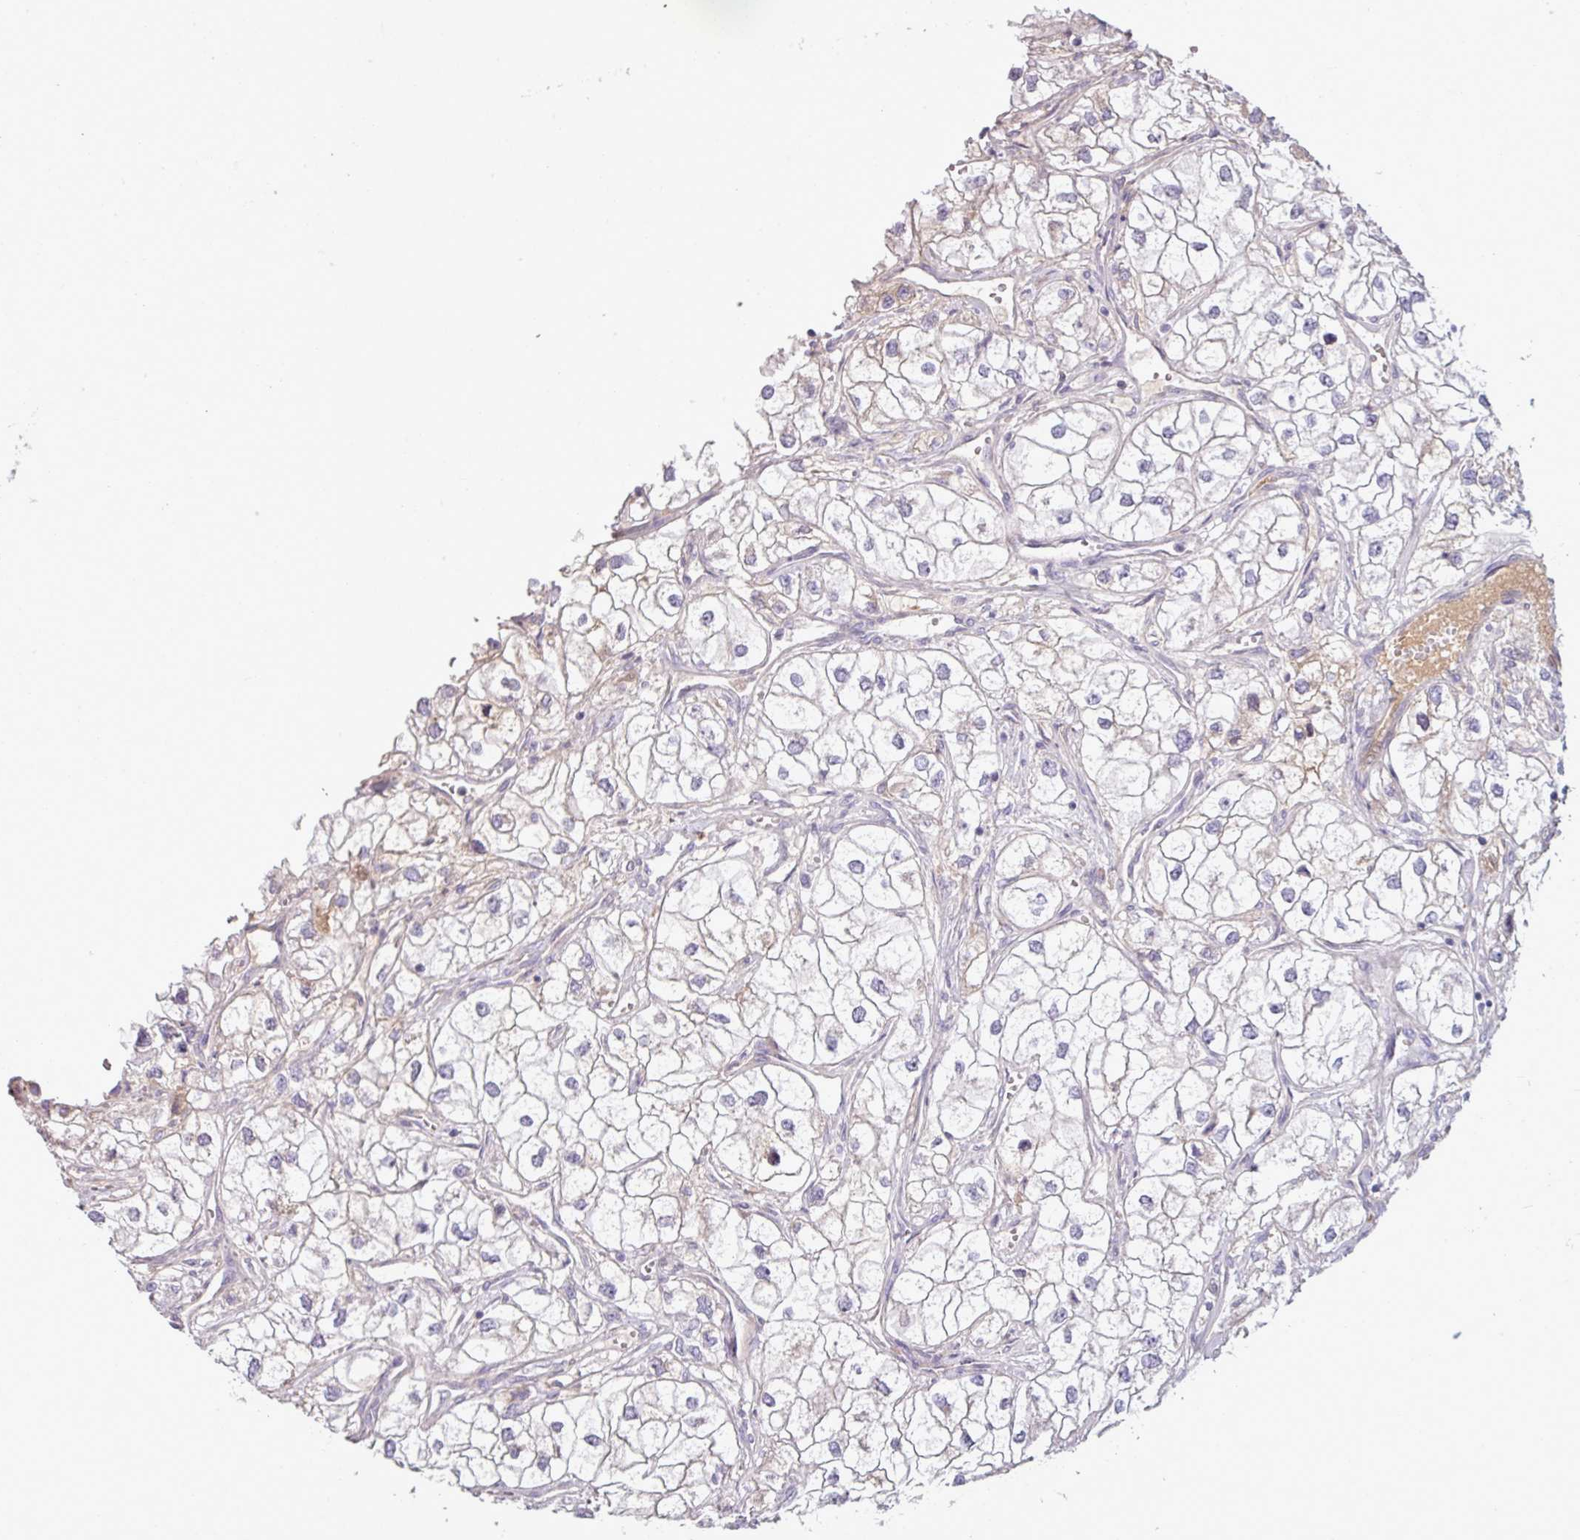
{"staining": {"intensity": "negative", "quantity": "none", "location": "none"}, "tissue": "renal cancer", "cell_type": "Tumor cells", "image_type": "cancer", "snomed": [{"axis": "morphology", "description": "Adenocarcinoma, NOS"}, {"axis": "topography", "description": "Kidney"}], "caption": "DAB immunohistochemical staining of human renal adenocarcinoma exhibits no significant positivity in tumor cells.", "gene": "C4B", "patient": {"sex": "male", "age": 59}}